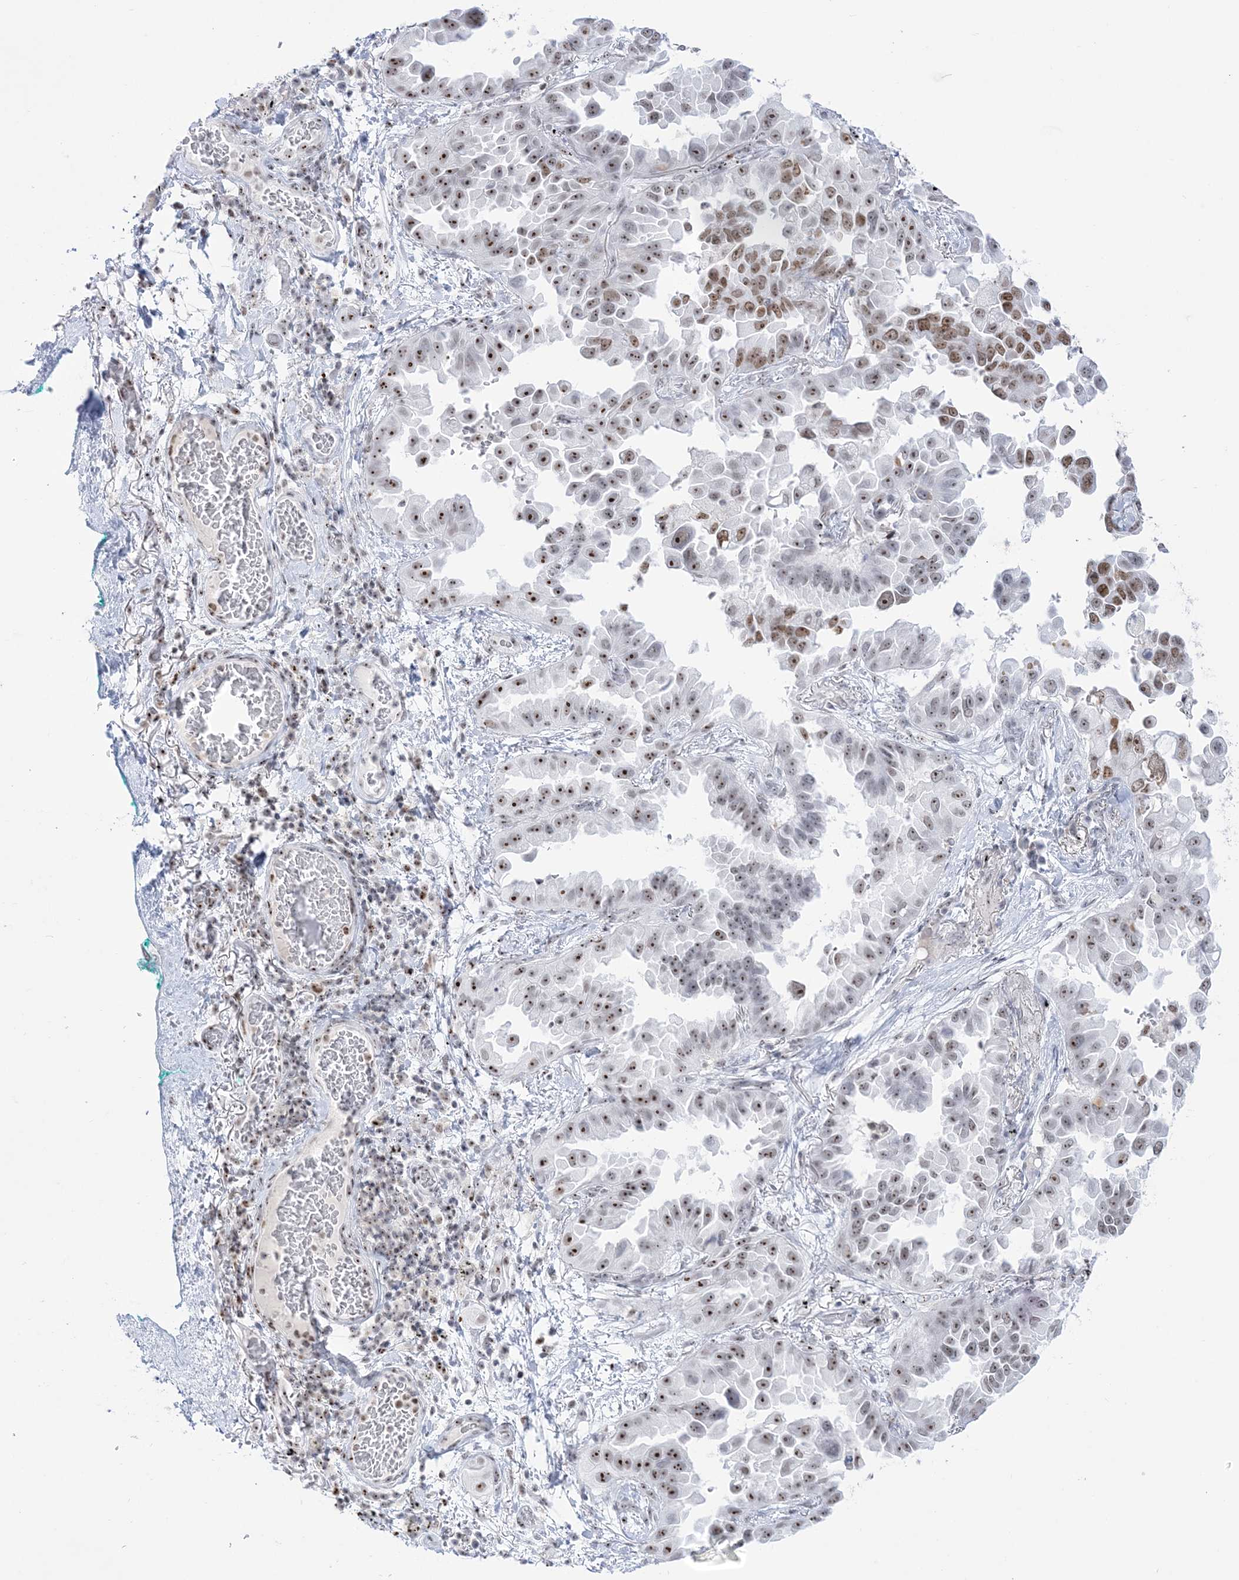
{"staining": {"intensity": "moderate", "quantity": ">75%", "location": "nuclear"}, "tissue": "lung cancer", "cell_type": "Tumor cells", "image_type": "cancer", "snomed": [{"axis": "morphology", "description": "Adenocarcinoma, NOS"}, {"axis": "topography", "description": "Lung"}], "caption": "Adenocarcinoma (lung) stained with a brown dye exhibits moderate nuclear positive positivity in about >75% of tumor cells.", "gene": "DDX21", "patient": {"sex": "female", "age": 67}}